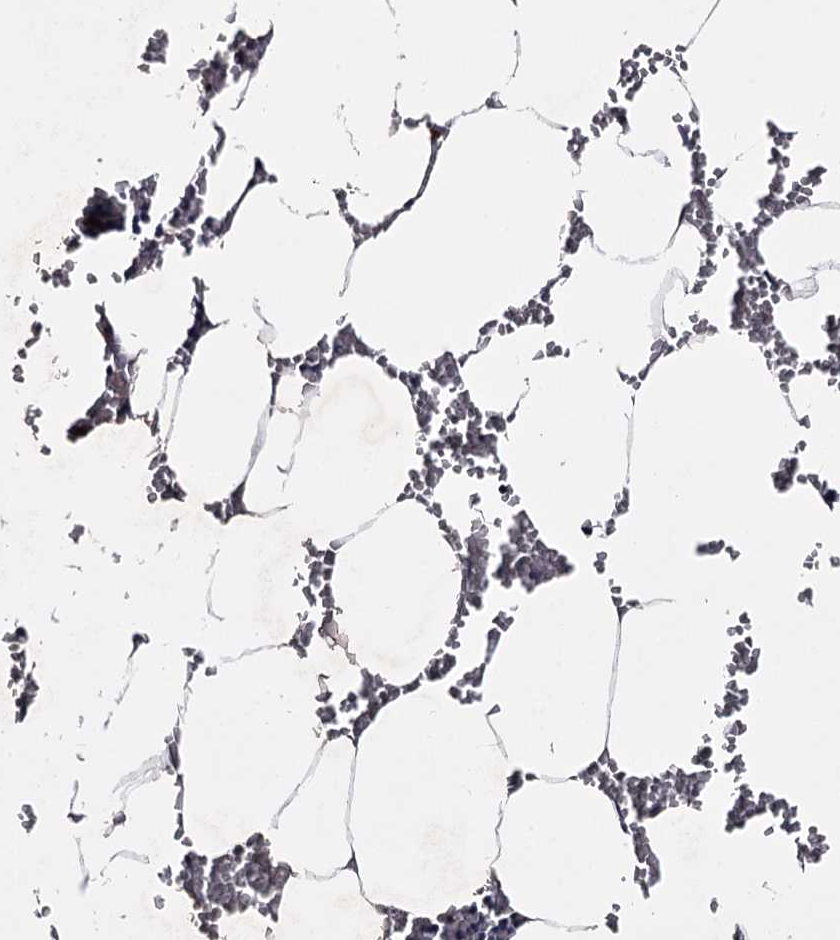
{"staining": {"intensity": "negative", "quantity": "none", "location": "none"}, "tissue": "bone marrow", "cell_type": "Hematopoietic cells", "image_type": "normal", "snomed": [{"axis": "morphology", "description": "Normal tissue, NOS"}, {"axis": "topography", "description": "Bone marrow"}], "caption": "Immunohistochemistry image of unremarkable bone marrow: bone marrow stained with DAB exhibits no significant protein positivity in hematopoietic cells.", "gene": "FDXACB1", "patient": {"sex": "male", "age": 70}}